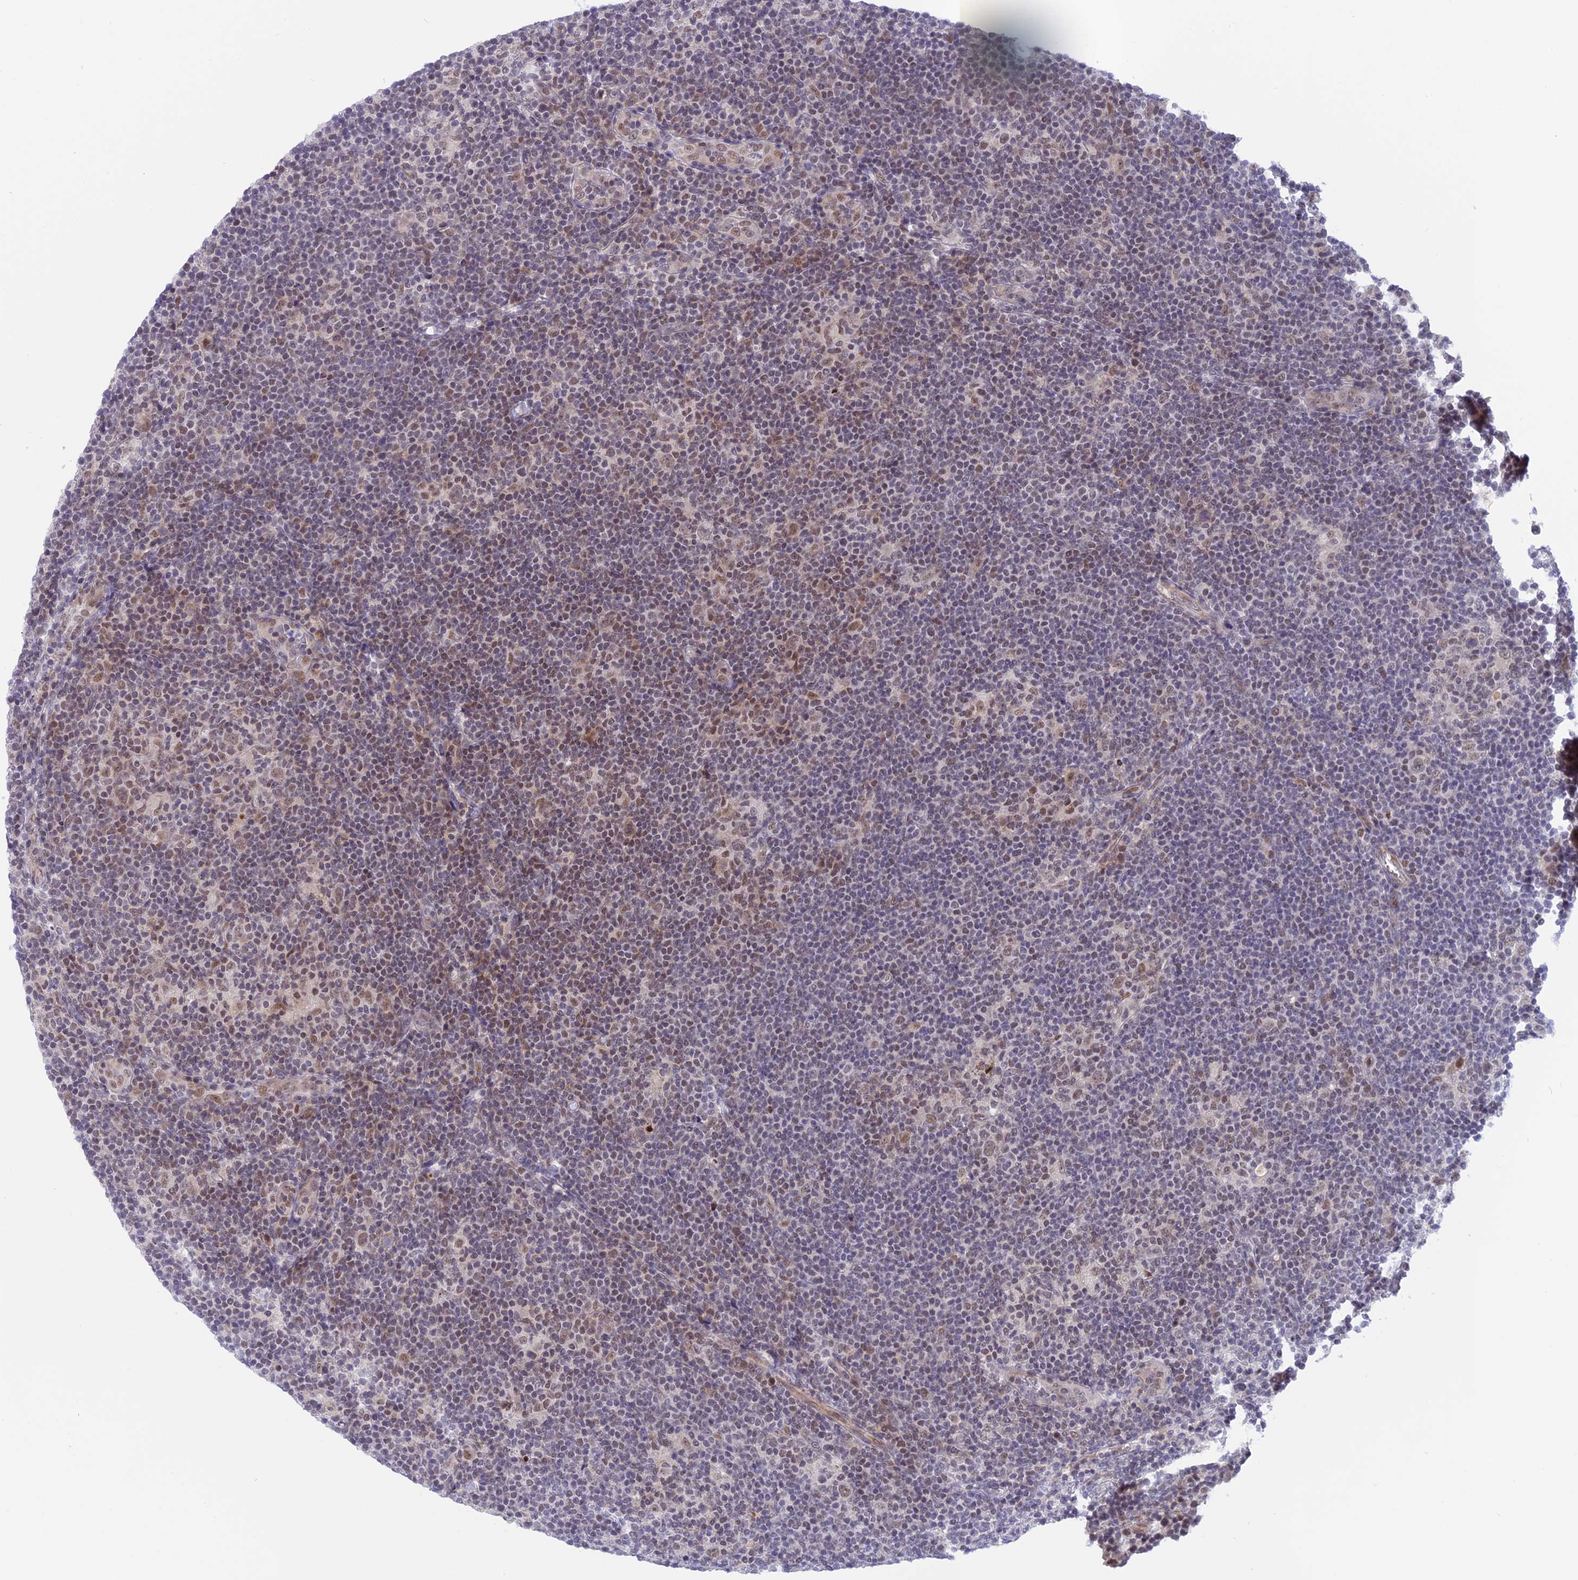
{"staining": {"intensity": "moderate", "quantity": "25%-75%", "location": "nuclear"}, "tissue": "lymphoma", "cell_type": "Tumor cells", "image_type": "cancer", "snomed": [{"axis": "morphology", "description": "Hodgkin's disease, NOS"}, {"axis": "topography", "description": "Lymph node"}], "caption": "Moderate nuclear protein expression is identified in about 25%-75% of tumor cells in Hodgkin's disease. (Brightfield microscopy of DAB IHC at high magnification).", "gene": "POLR2C", "patient": {"sex": "female", "age": 57}}